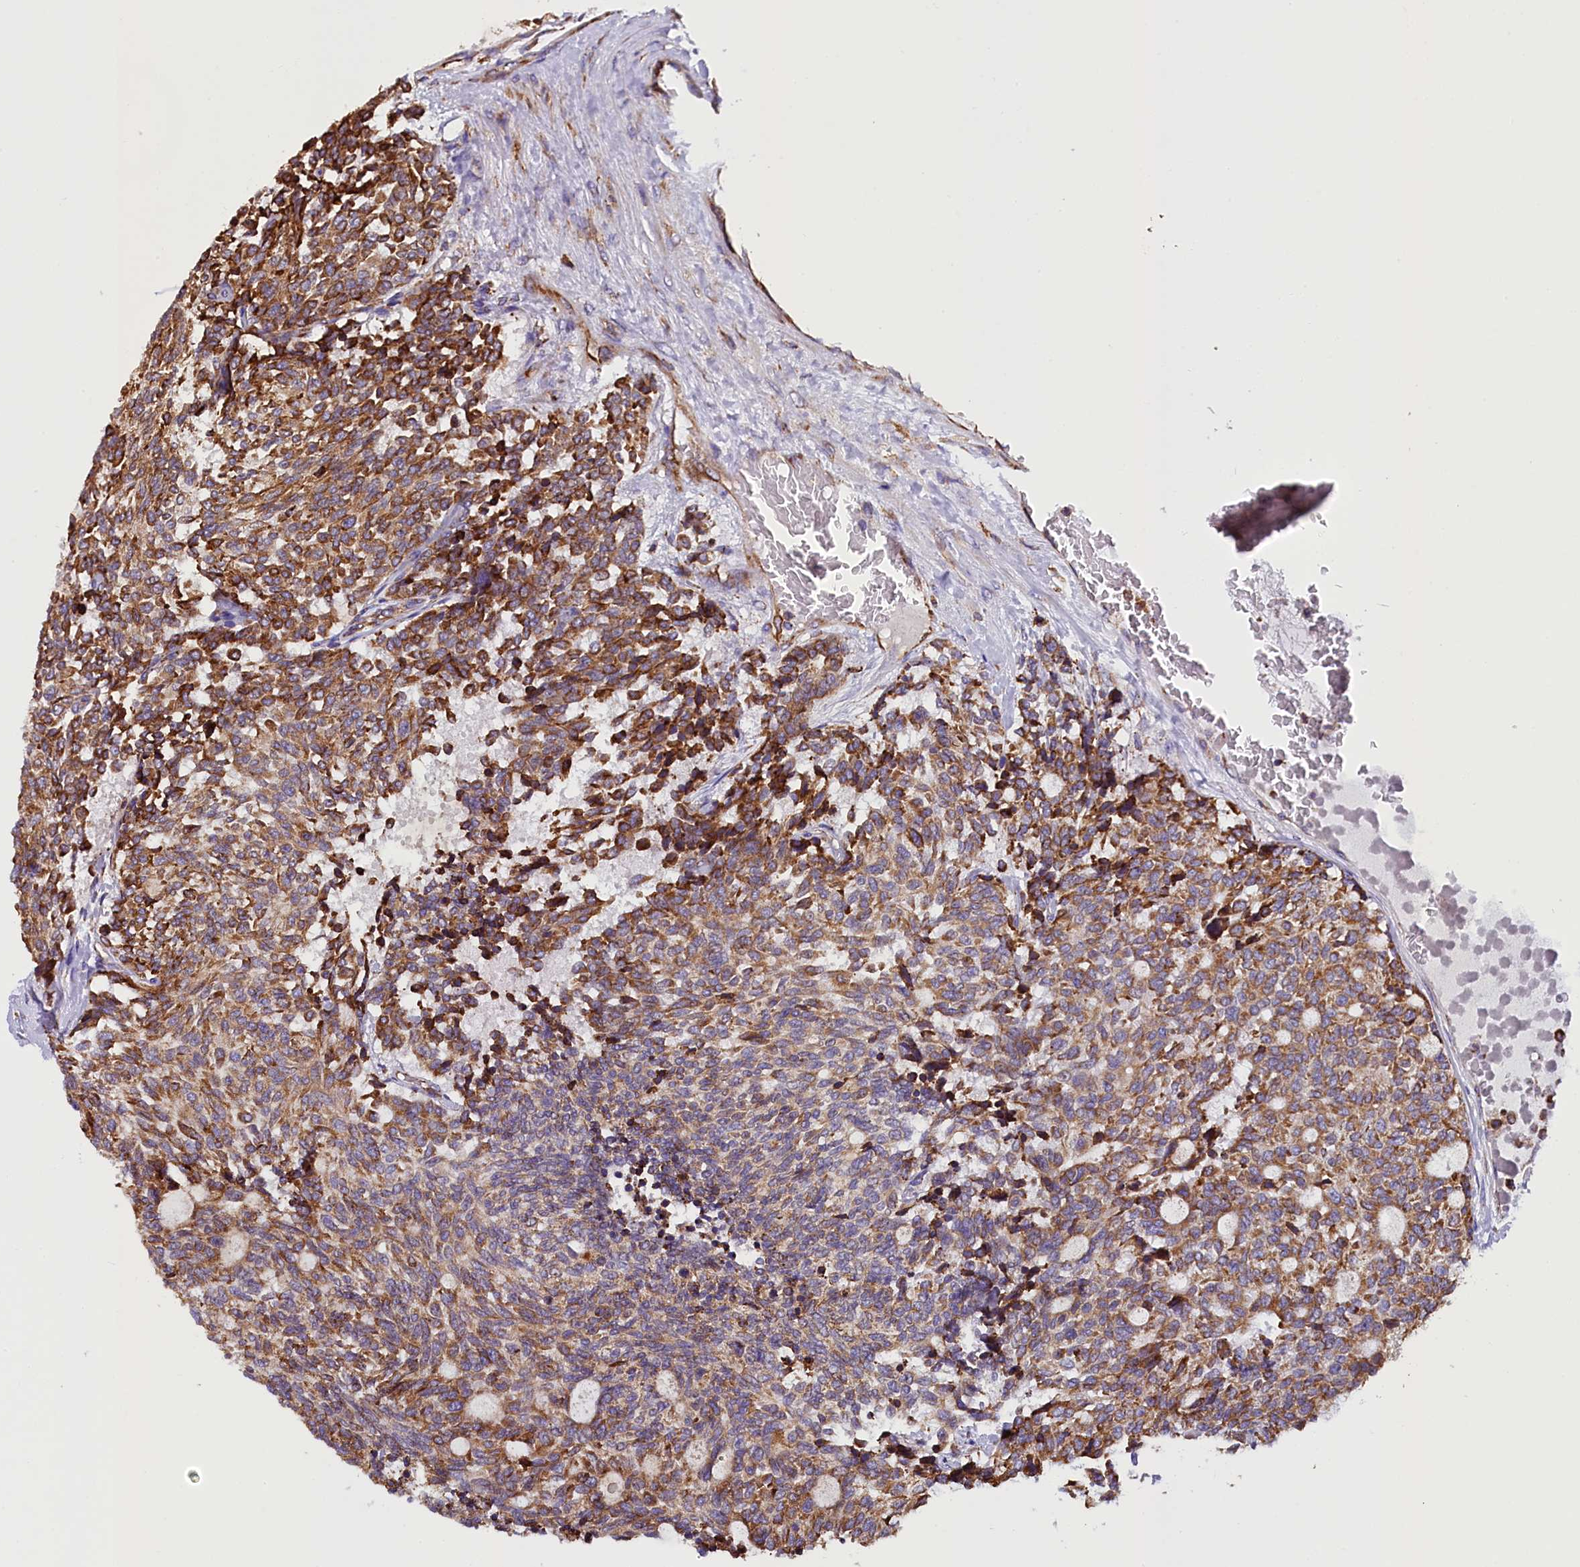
{"staining": {"intensity": "moderate", "quantity": ">75%", "location": "cytoplasmic/membranous"}, "tissue": "carcinoid", "cell_type": "Tumor cells", "image_type": "cancer", "snomed": [{"axis": "morphology", "description": "Carcinoid, malignant, NOS"}, {"axis": "topography", "description": "Pancreas"}], "caption": "The image demonstrates a brown stain indicating the presence of a protein in the cytoplasmic/membranous of tumor cells in carcinoid.", "gene": "CAPS2", "patient": {"sex": "female", "age": 54}}